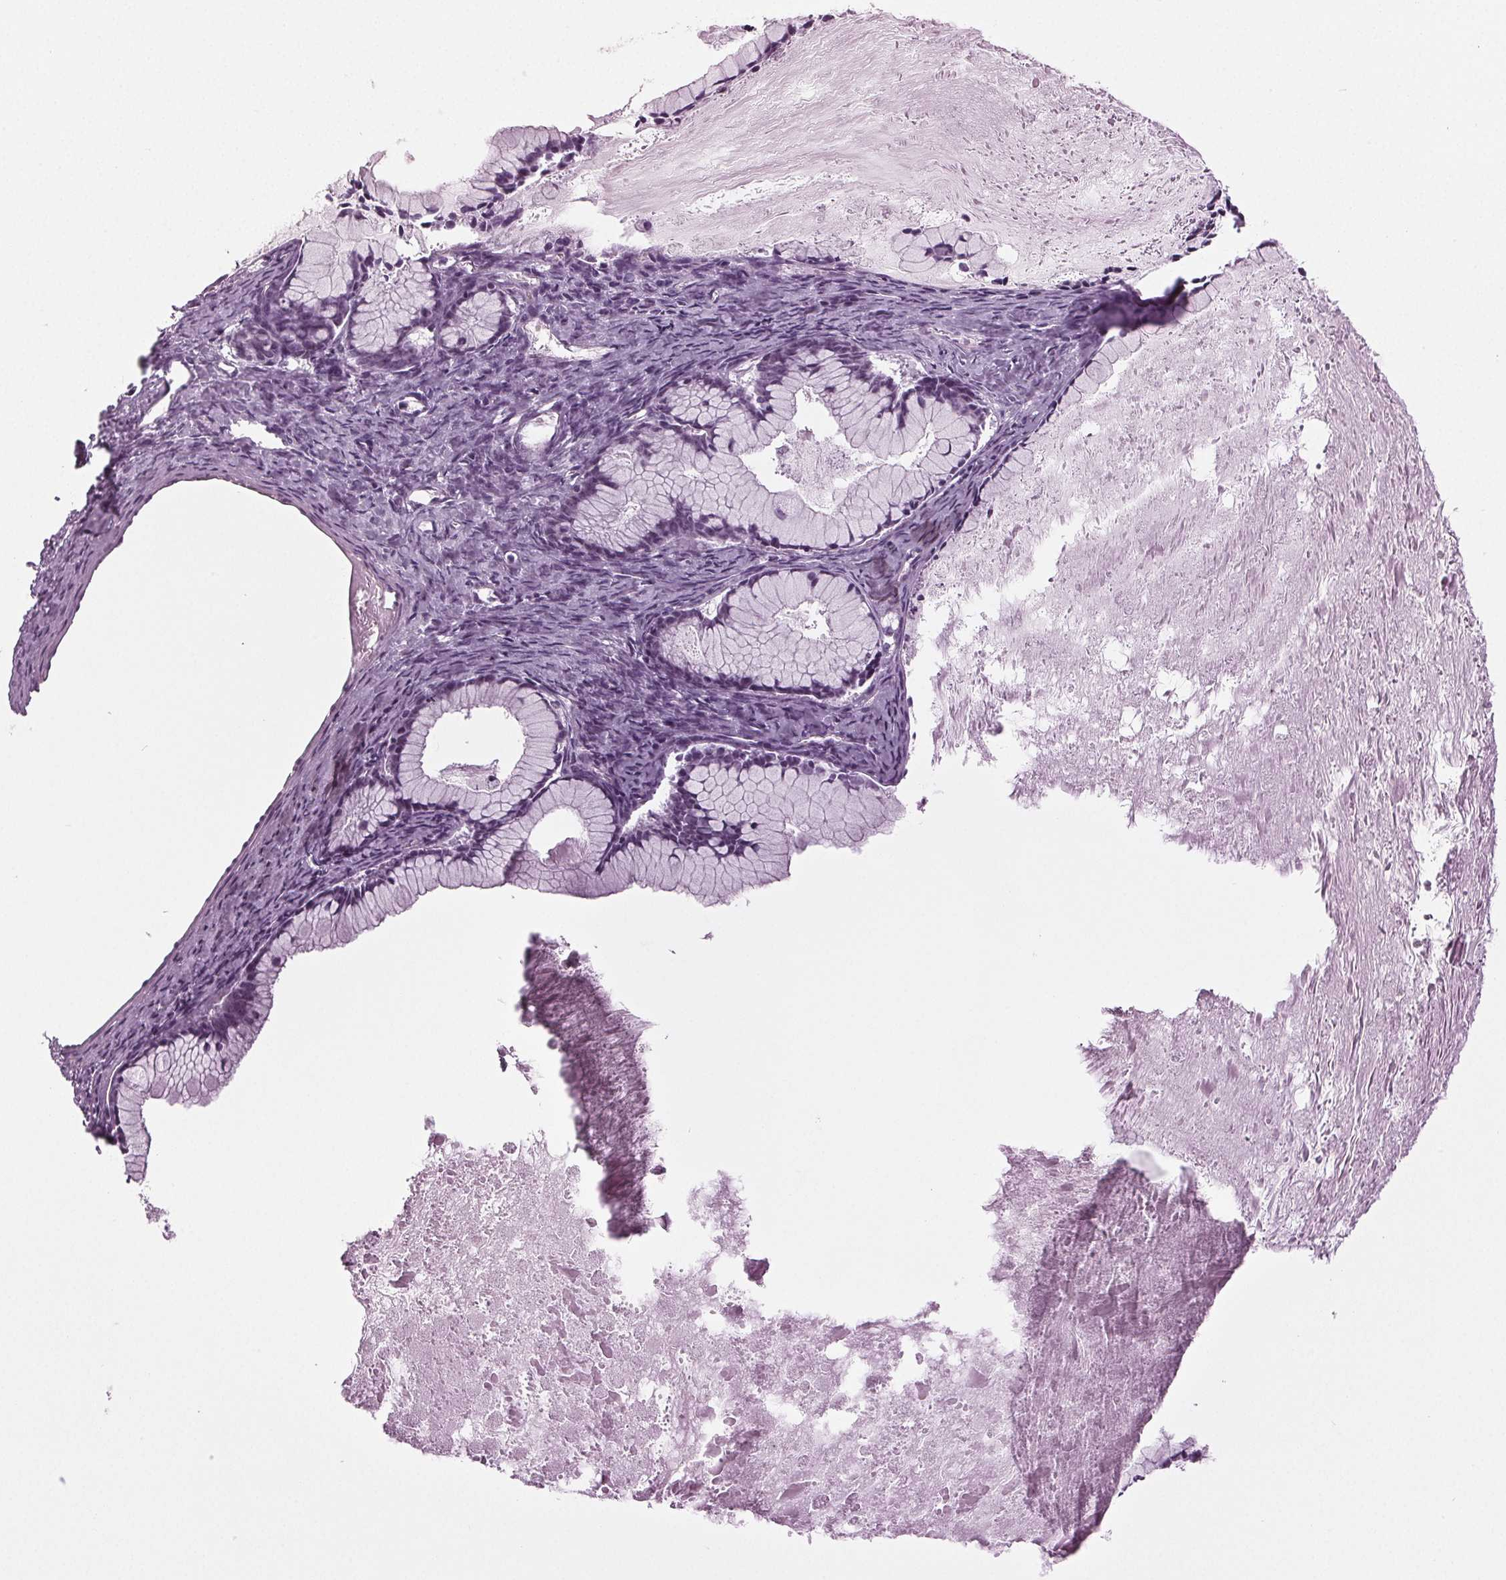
{"staining": {"intensity": "negative", "quantity": "none", "location": "none"}, "tissue": "ovarian cancer", "cell_type": "Tumor cells", "image_type": "cancer", "snomed": [{"axis": "morphology", "description": "Cystadenocarcinoma, mucinous, NOS"}, {"axis": "topography", "description": "Ovary"}], "caption": "IHC micrograph of neoplastic tissue: human ovarian cancer (mucinous cystadenocarcinoma) stained with DAB (3,3'-diaminobenzidine) exhibits no significant protein staining in tumor cells.", "gene": "DNAH12", "patient": {"sex": "female", "age": 41}}